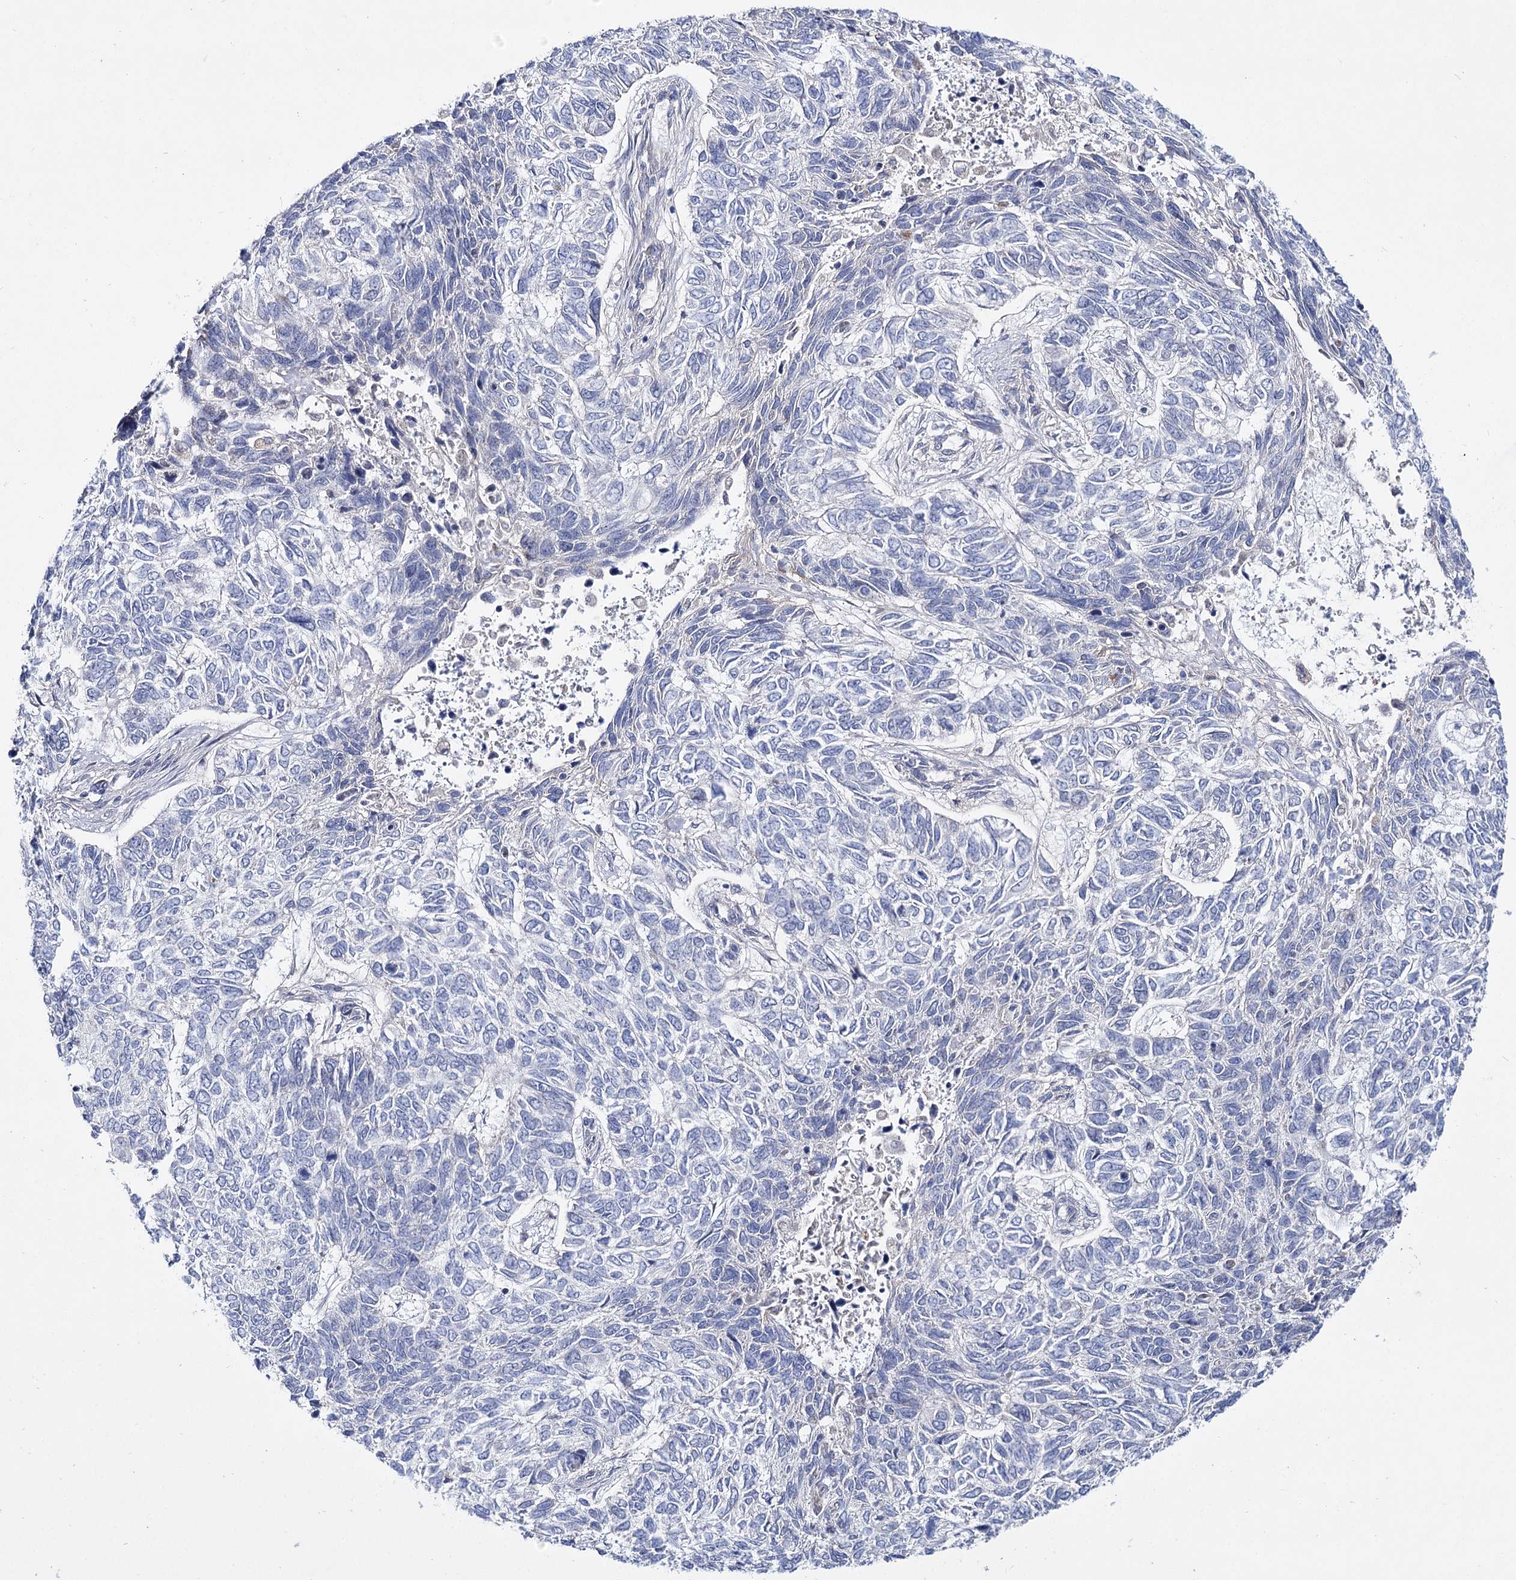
{"staining": {"intensity": "negative", "quantity": "none", "location": "none"}, "tissue": "skin cancer", "cell_type": "Tumor cells", "image_type": "cancer", "snomed": [{"axis": "morphology", "description": "Basal cell carcinoma"}, {"axis": "topography", "description": "Skin"}], "caption": "Tumor cells are negative for protein expression in human basal cell carcinoma (skin).", "gene": "LRRC14B", "patient": {"sex": "female", "age": 65}}